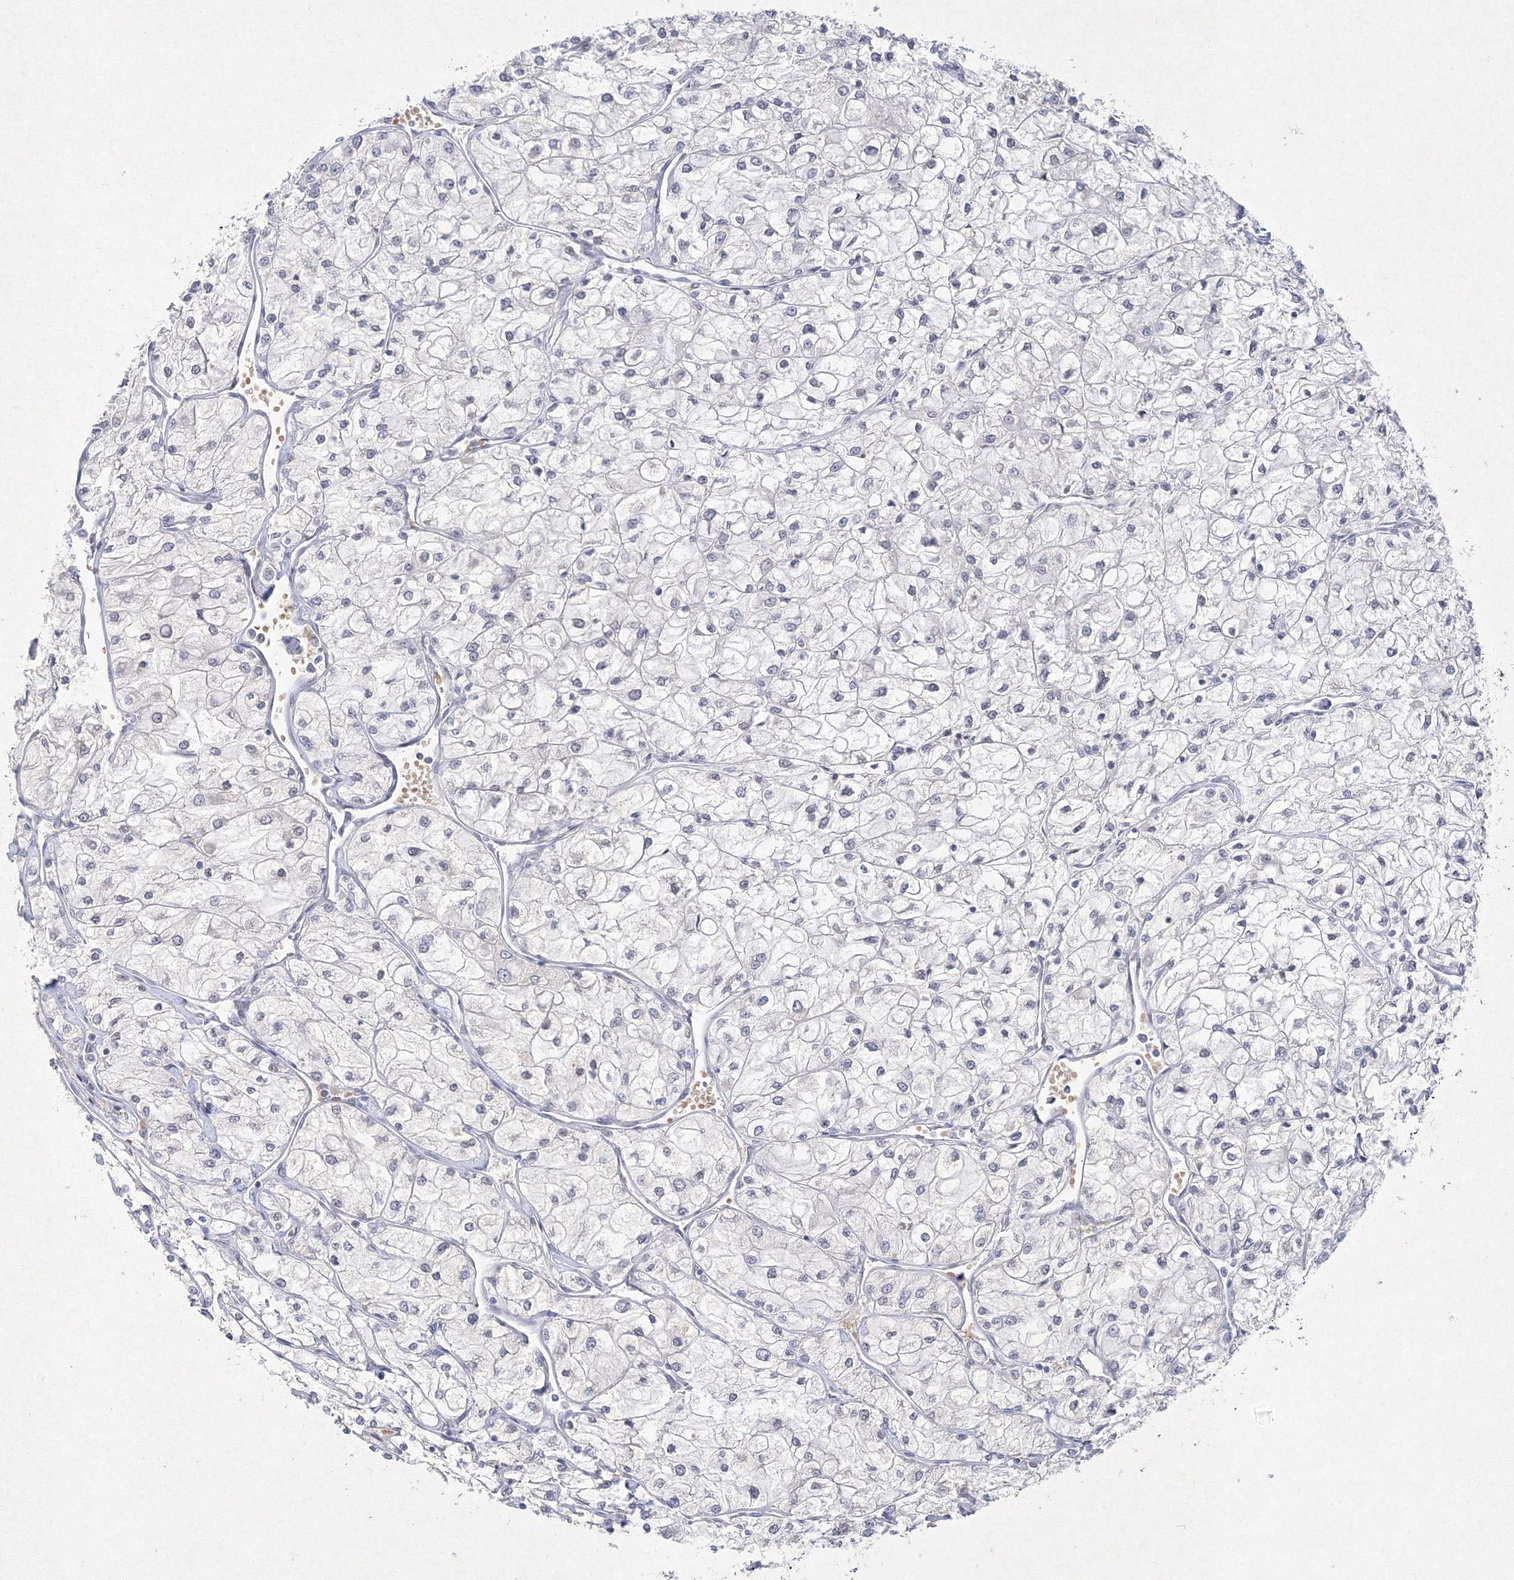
{"staining": {"intensity": "negative", "quantity": "none", "location": "none"}, "tissue": "renal cancer", "cell_type": "Tumor cells", "image_type": "cancer", "snomed": [{"axis": "morphology", "description": "Adenocarcinoma, NOS"}, {"axis": "topography", "description": "Kidney"}], "caption": "Adenocarcinoma (renal) stained for a protein using immunohistochemistry (IHC) demonstrates no expression tumor cells.", "gene": "NXPE3", "patient": {"sex": "male", "age": 80}}